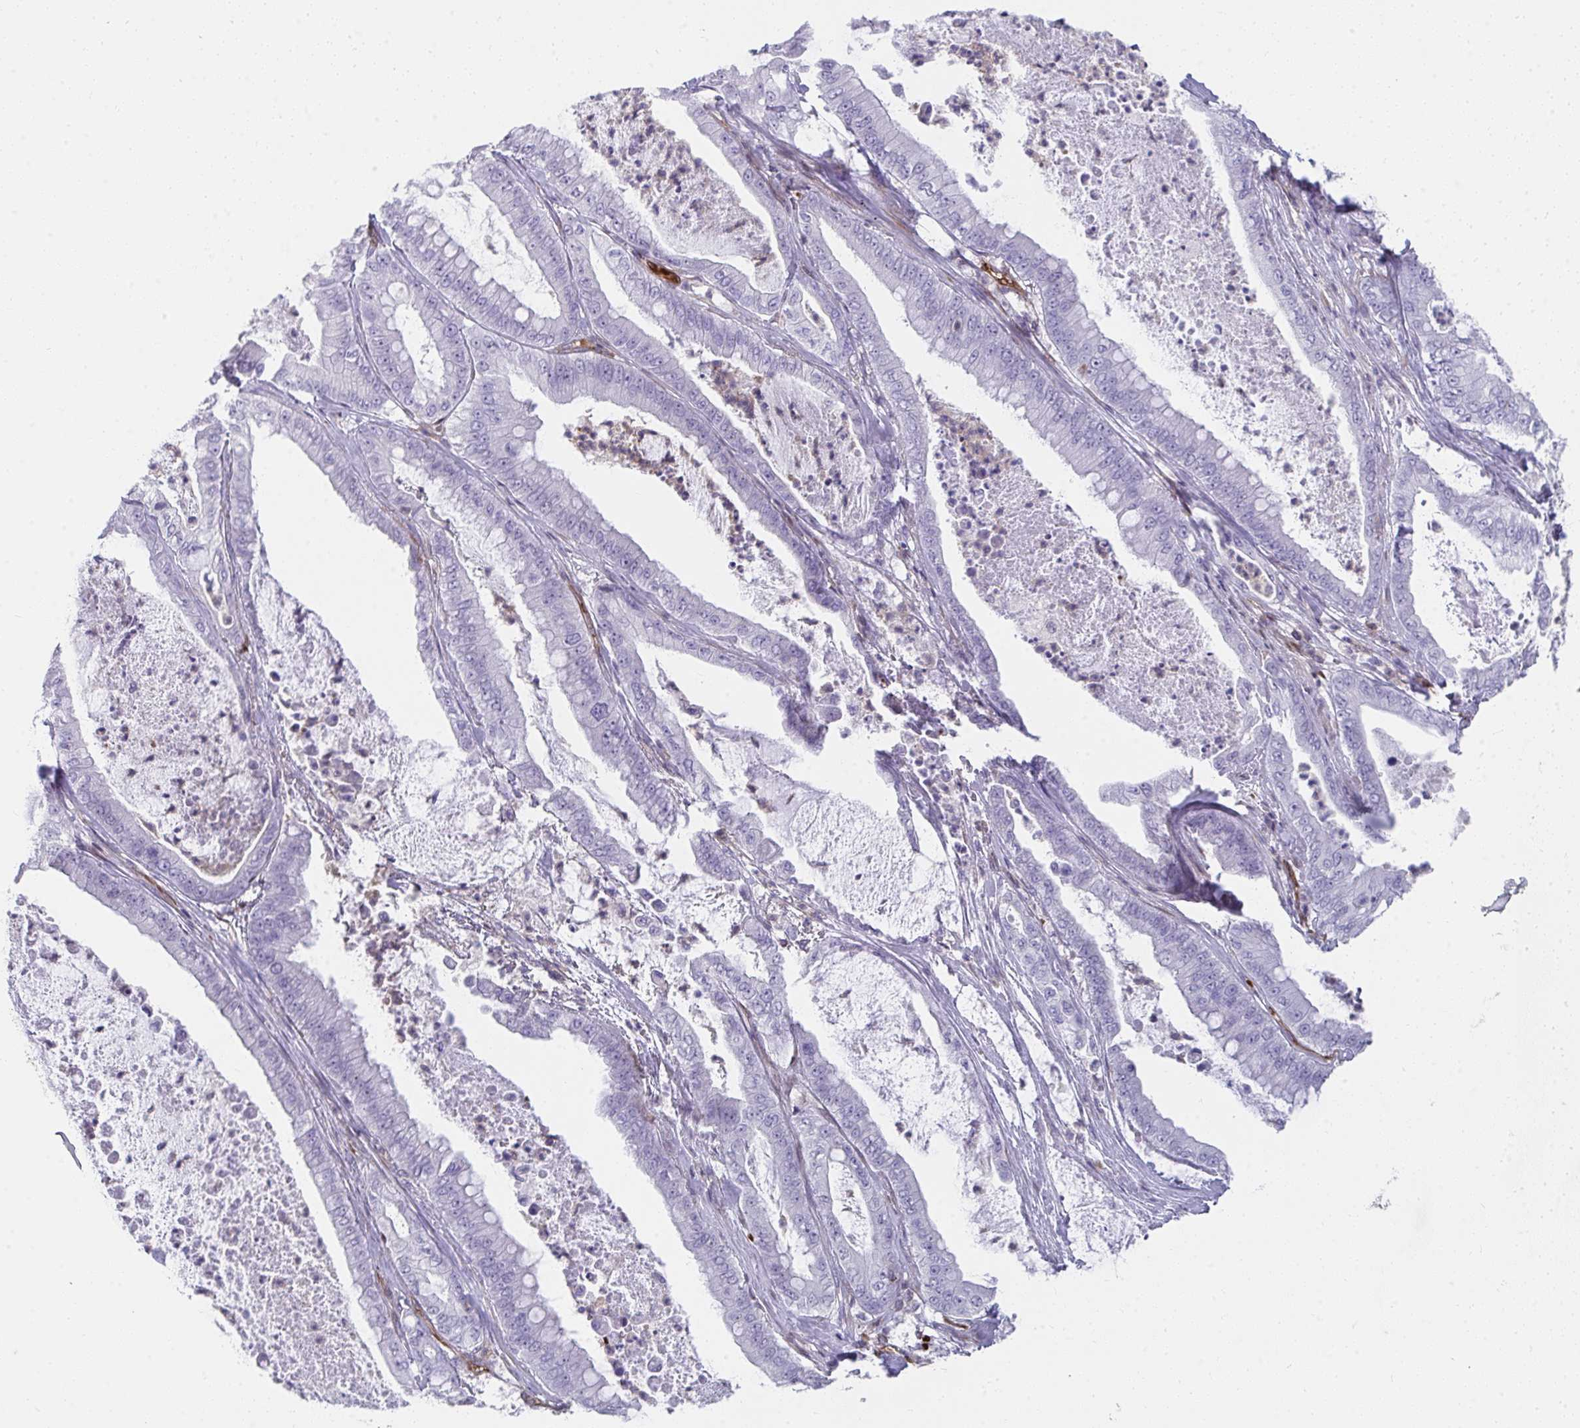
{"staining": {"intensity": "negative", "quantity": "none", "location": "none"}, "tissue": "pancreatic cancer", "cell_type": "Tumor cells", "image_type": "cancer", "snomed": [{"axis": "morphology", "description": "Adenocarcinoma, NOS"}, {"axis": "topography", "description": "Pancreas"}], "caption": "IHC of human pancreatic adenocarcinoma demonstrates no staining in tumor cells.", "gene": "FOXN3", "patient": {"sex": "male", "age": 71}}